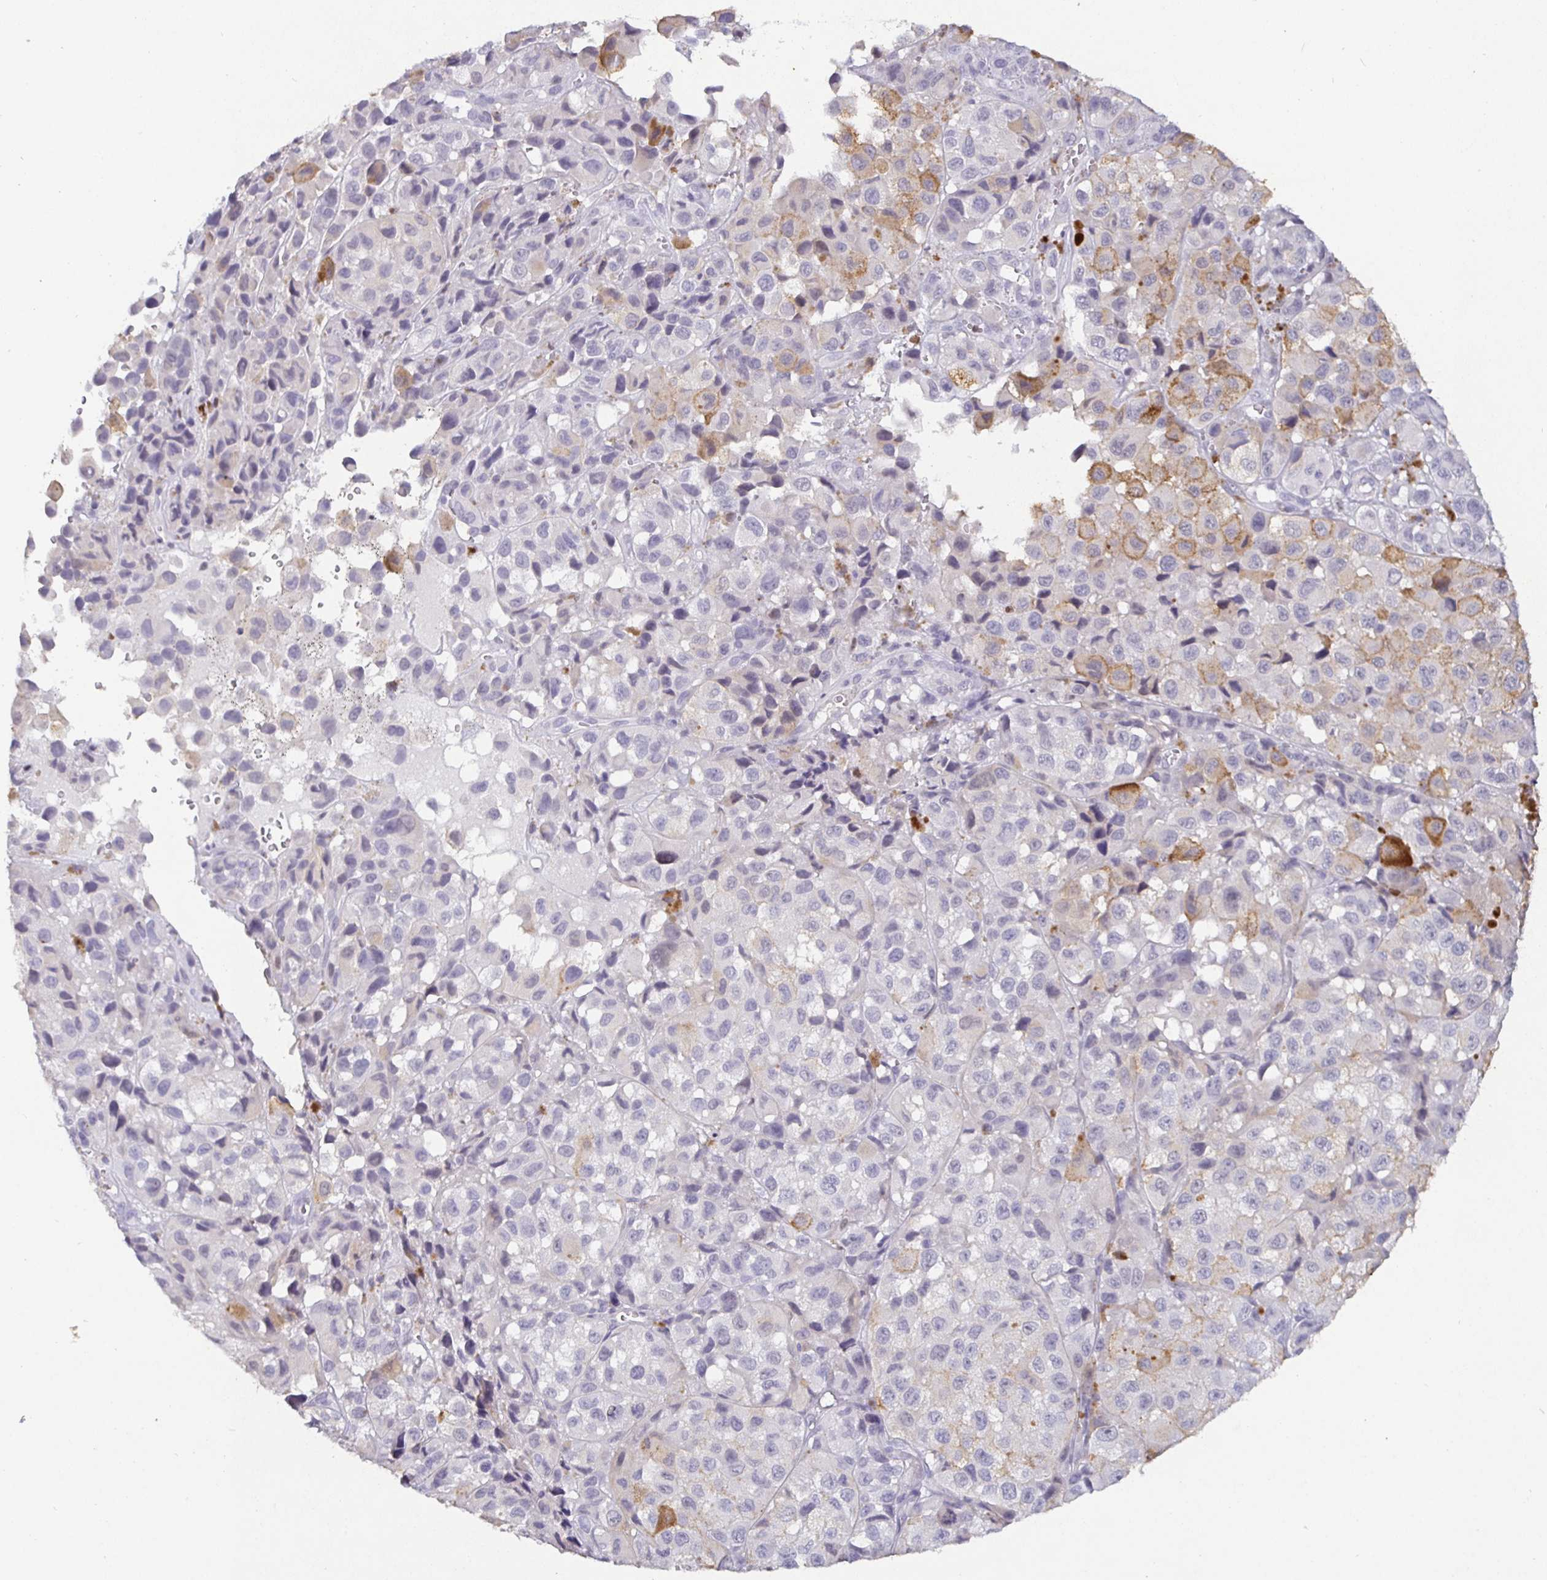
{"staining": {"intensity": "weak", "quantity": "<25%", "location": "nuclear"}, "tissue": "melanoma", "cell_type": "Tumor cells", "image_type": "cancer", "snomed": [{"axis": "morphology", "description": "Malignant melanoma, NOS"}, {"axis": "topography", "description": "Skin"}], "caption": "An IHC micrograph of malignant melanoma is shown. There is no staining in tumor cells of malignant melanoma.", "gene": "SATB1", "patient": {"sex": "male", "age": 93}}